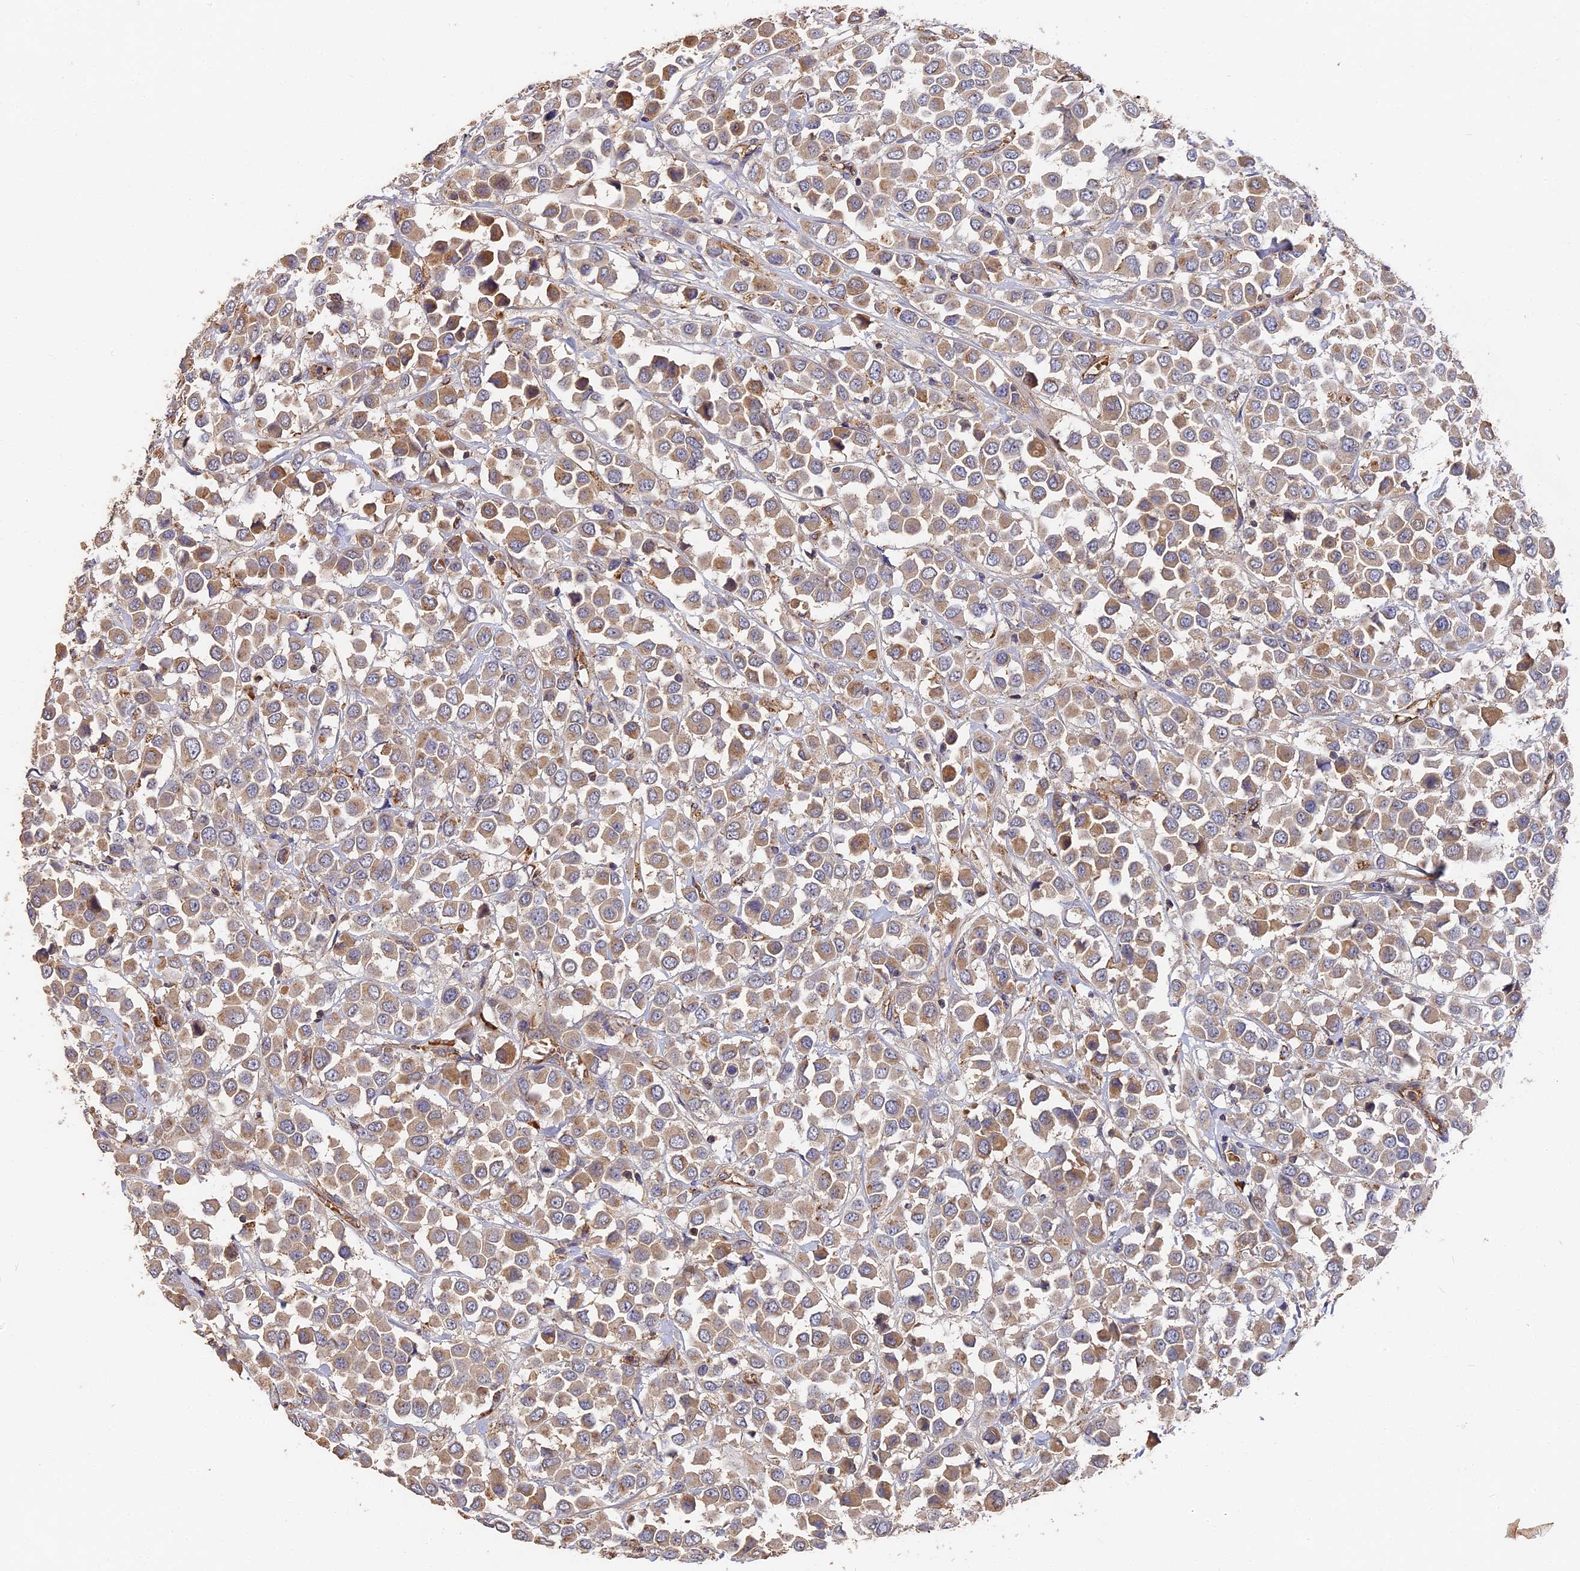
{"staining": {"intensity": "weak", "quantity": ">75%", "location": "cytoplasmic/membranous"}, "tissue": "breast cancer", "cell_type": "Tumor cells", "image_type": "cancer", "snomed": [{"axis": "morphology", "description": "Duct carcinoma"}, {"axis": "topography", "description": "Breast"}], "caption": "Immunohistochemistry (IHC) (DAB (3,3'-diaminobenzidine)) staining of invasive ductal carcinoma (breast) demonstrates weak cytoplasmic/membranous protein positivity in approximately >75% of tumor cells.", "gene": "DHRS11", "patient": {"sex": "female", "age": 61}}